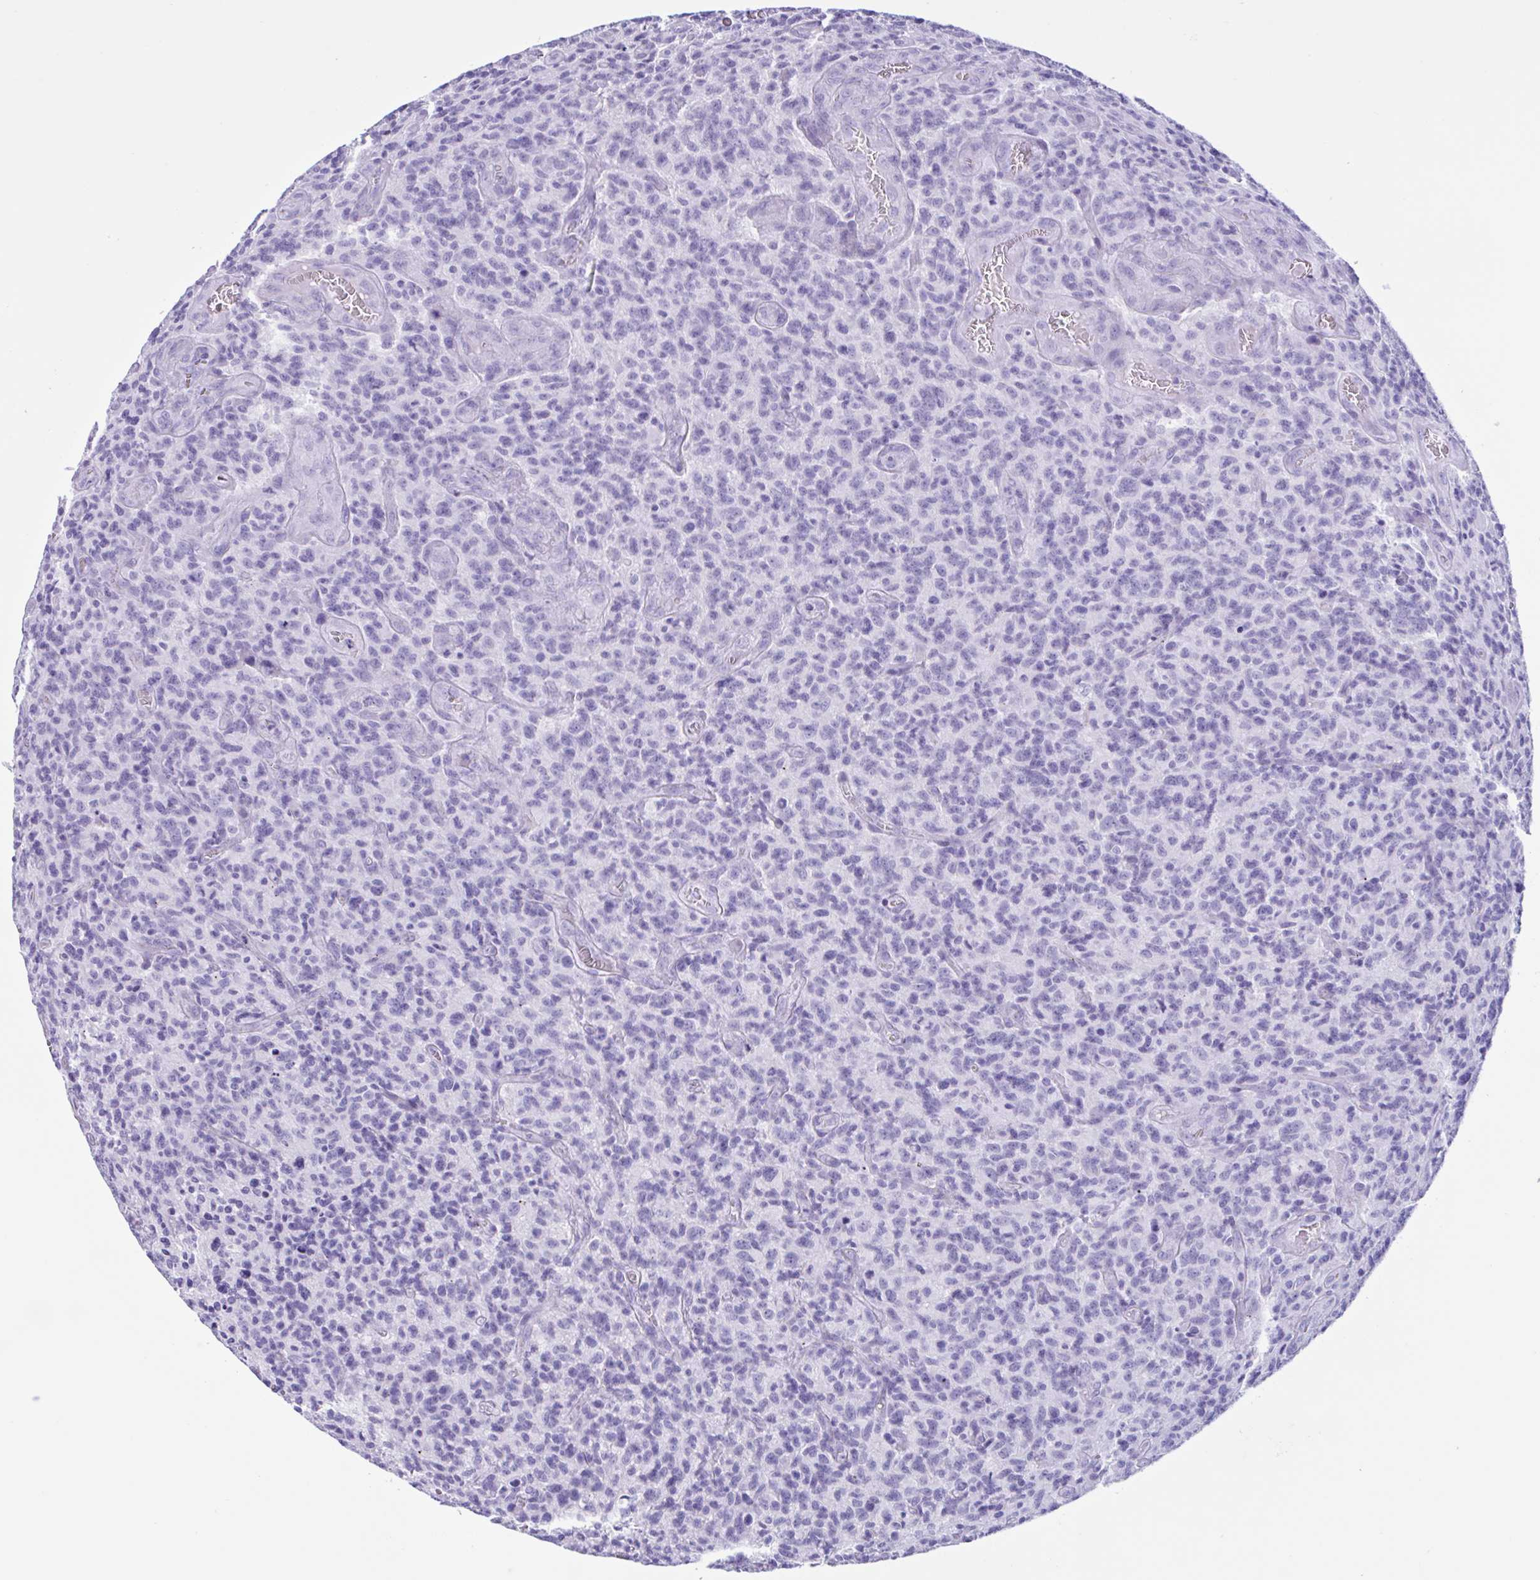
{"staining": {"intensity": "negative", "quantity": "none", "location": "none"}, "tissue": "glioma", "cell_type": "Tumor cells", "image_type": "cancer", "snomed": [{"axis": "morphology", "description": "Glioma, malignant, High grade"}, {"axis": "topography", "description": "Brain"}], "caption": "Tumor cells are negative for brown protein staining in malignant high-grade glioma.", "gene": "MRGPRG", "patient": {"sex": "male", "age": 76}}